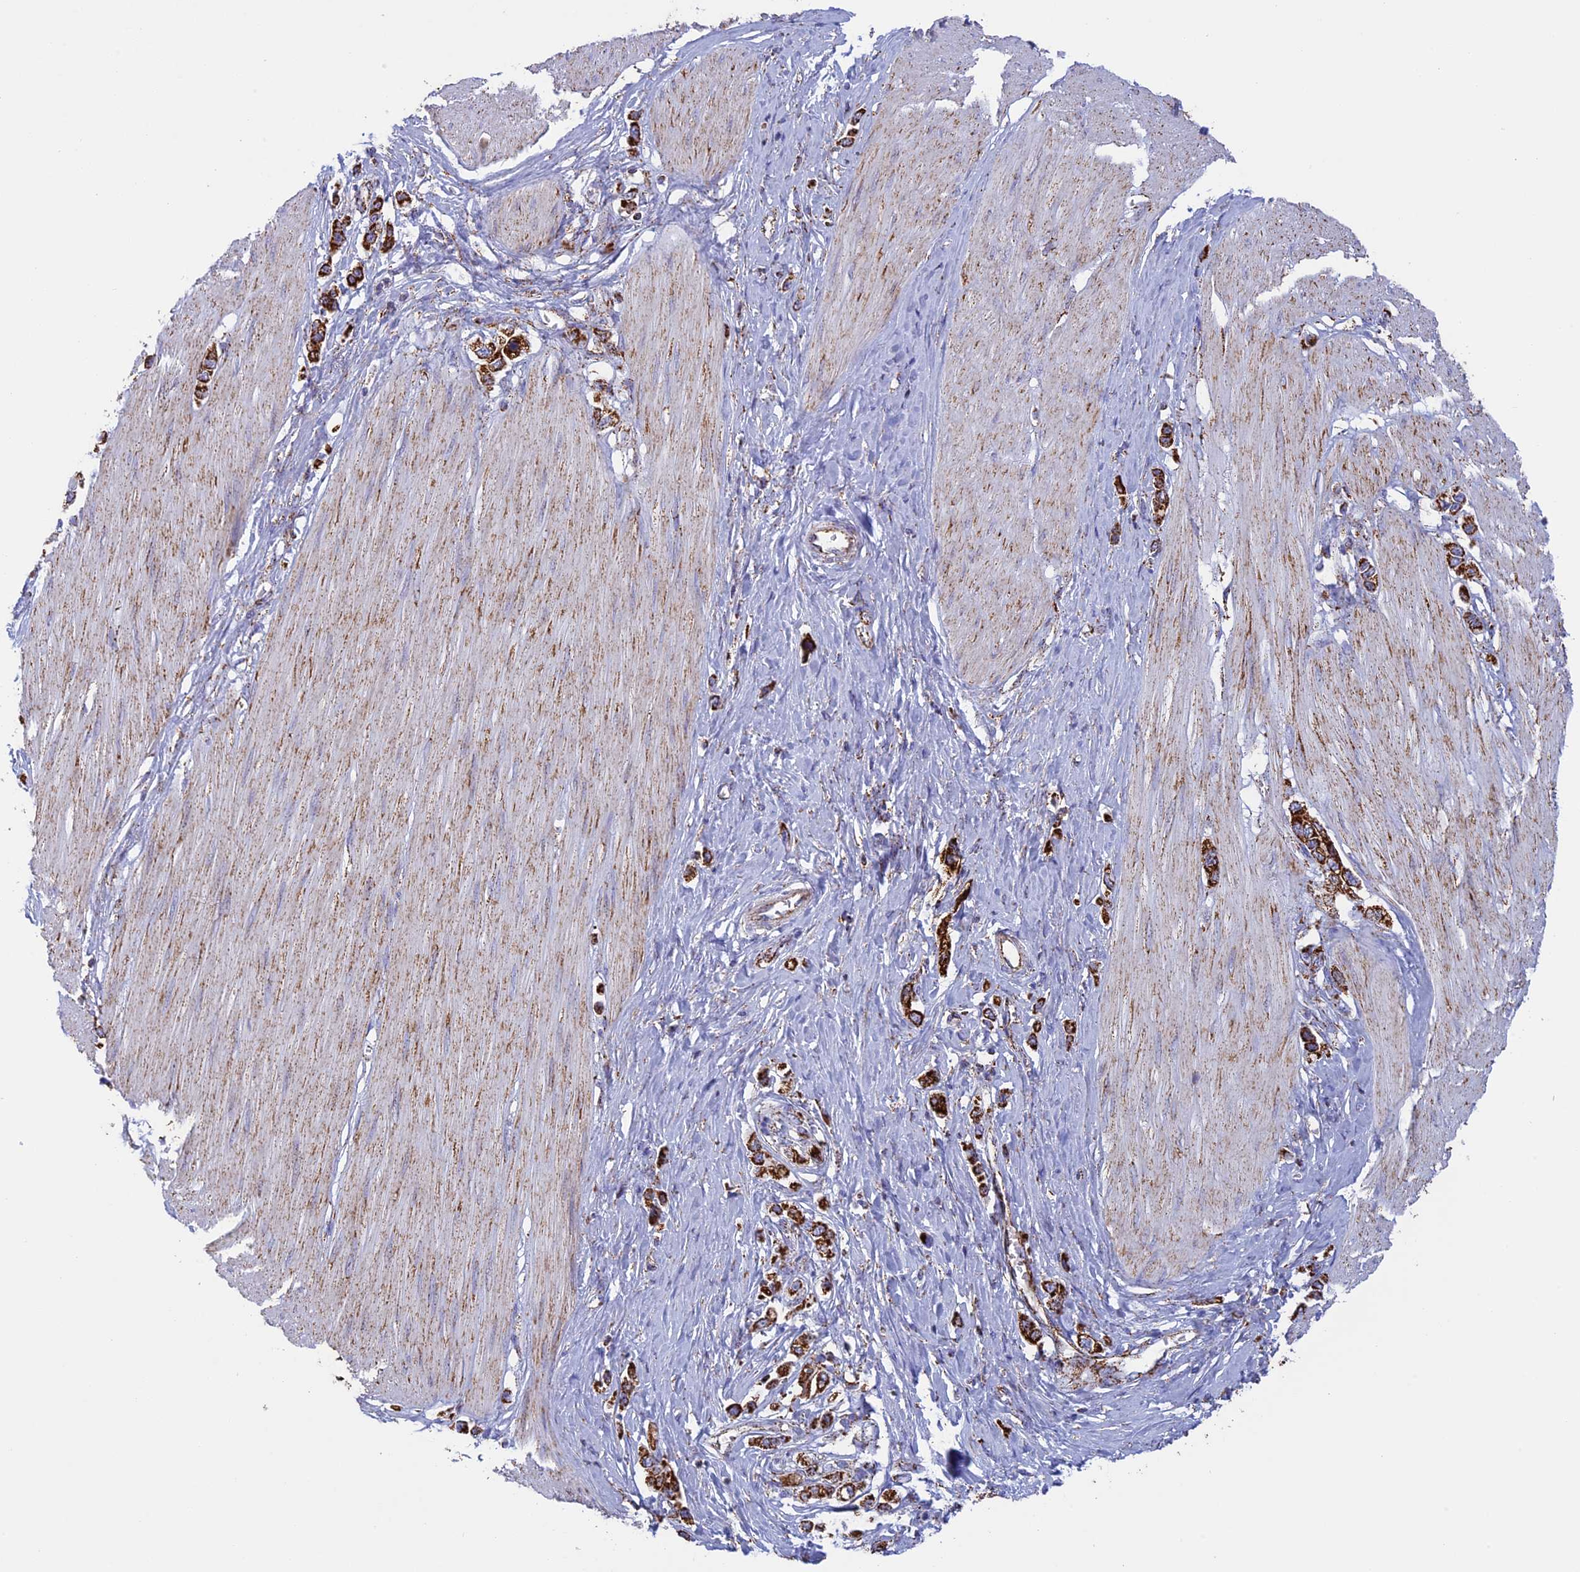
{"staining": {"intensity": "strong", "quantity": ">75%", "location": "cytoplasmic/membranous"}, "tissue": "stomach cancer", "cell_type": "Tumor cells", "image_type": "cancer", "snomed": [{"axis": "morphology", "description": "Adenocarcinoma, NOS"}, {"axis": "topography", "description": "Stomach"}], "caption": "Protein expression by IHC shows strong cytoplasmic/membranous expression in approximately >75% of tumor cells in stomach adenocarcinoma.", "gene": "ISOC2", "patient": {"sex": "female", "age": 65}}